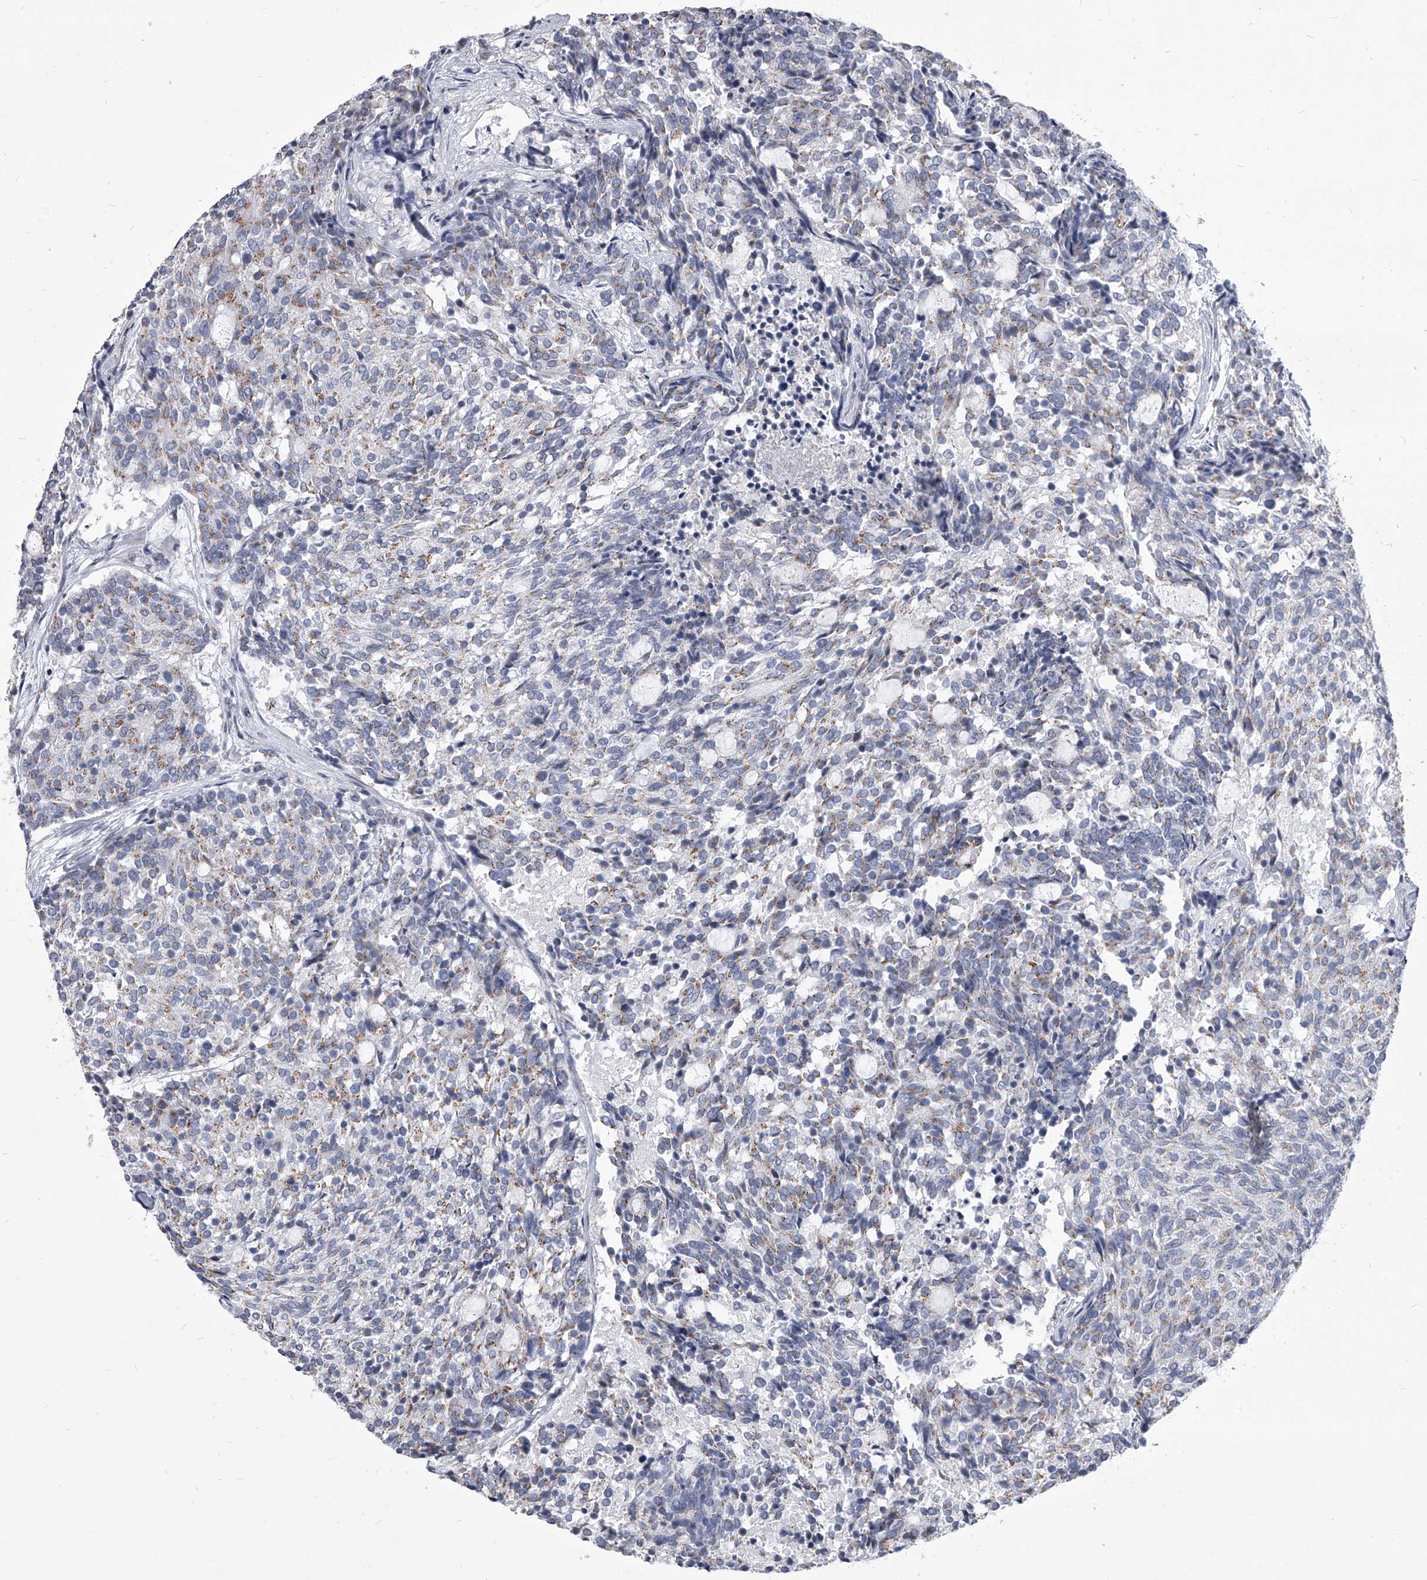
{"staining": {"intensity": "weak", "quantity": "25%-75%", "location": "cytoplasmic/membranous"}, "tissue": "carcinoid", "cell_type": "Tumor cells", "image_type": "cancer", "snomed": [{"axis": "morphology", "description": "Carcinoid, malignant, NOS"}, {"axis": "topography", "description": "Pancreas"}], "caption": "Protein staining shows weak cytoplasmic/membranous positivity in approximately 25%-75% of tumor cells in malignant carcinoid.", "gene": "EVA1C", "patient": {"sex": "female", "age": 54}}